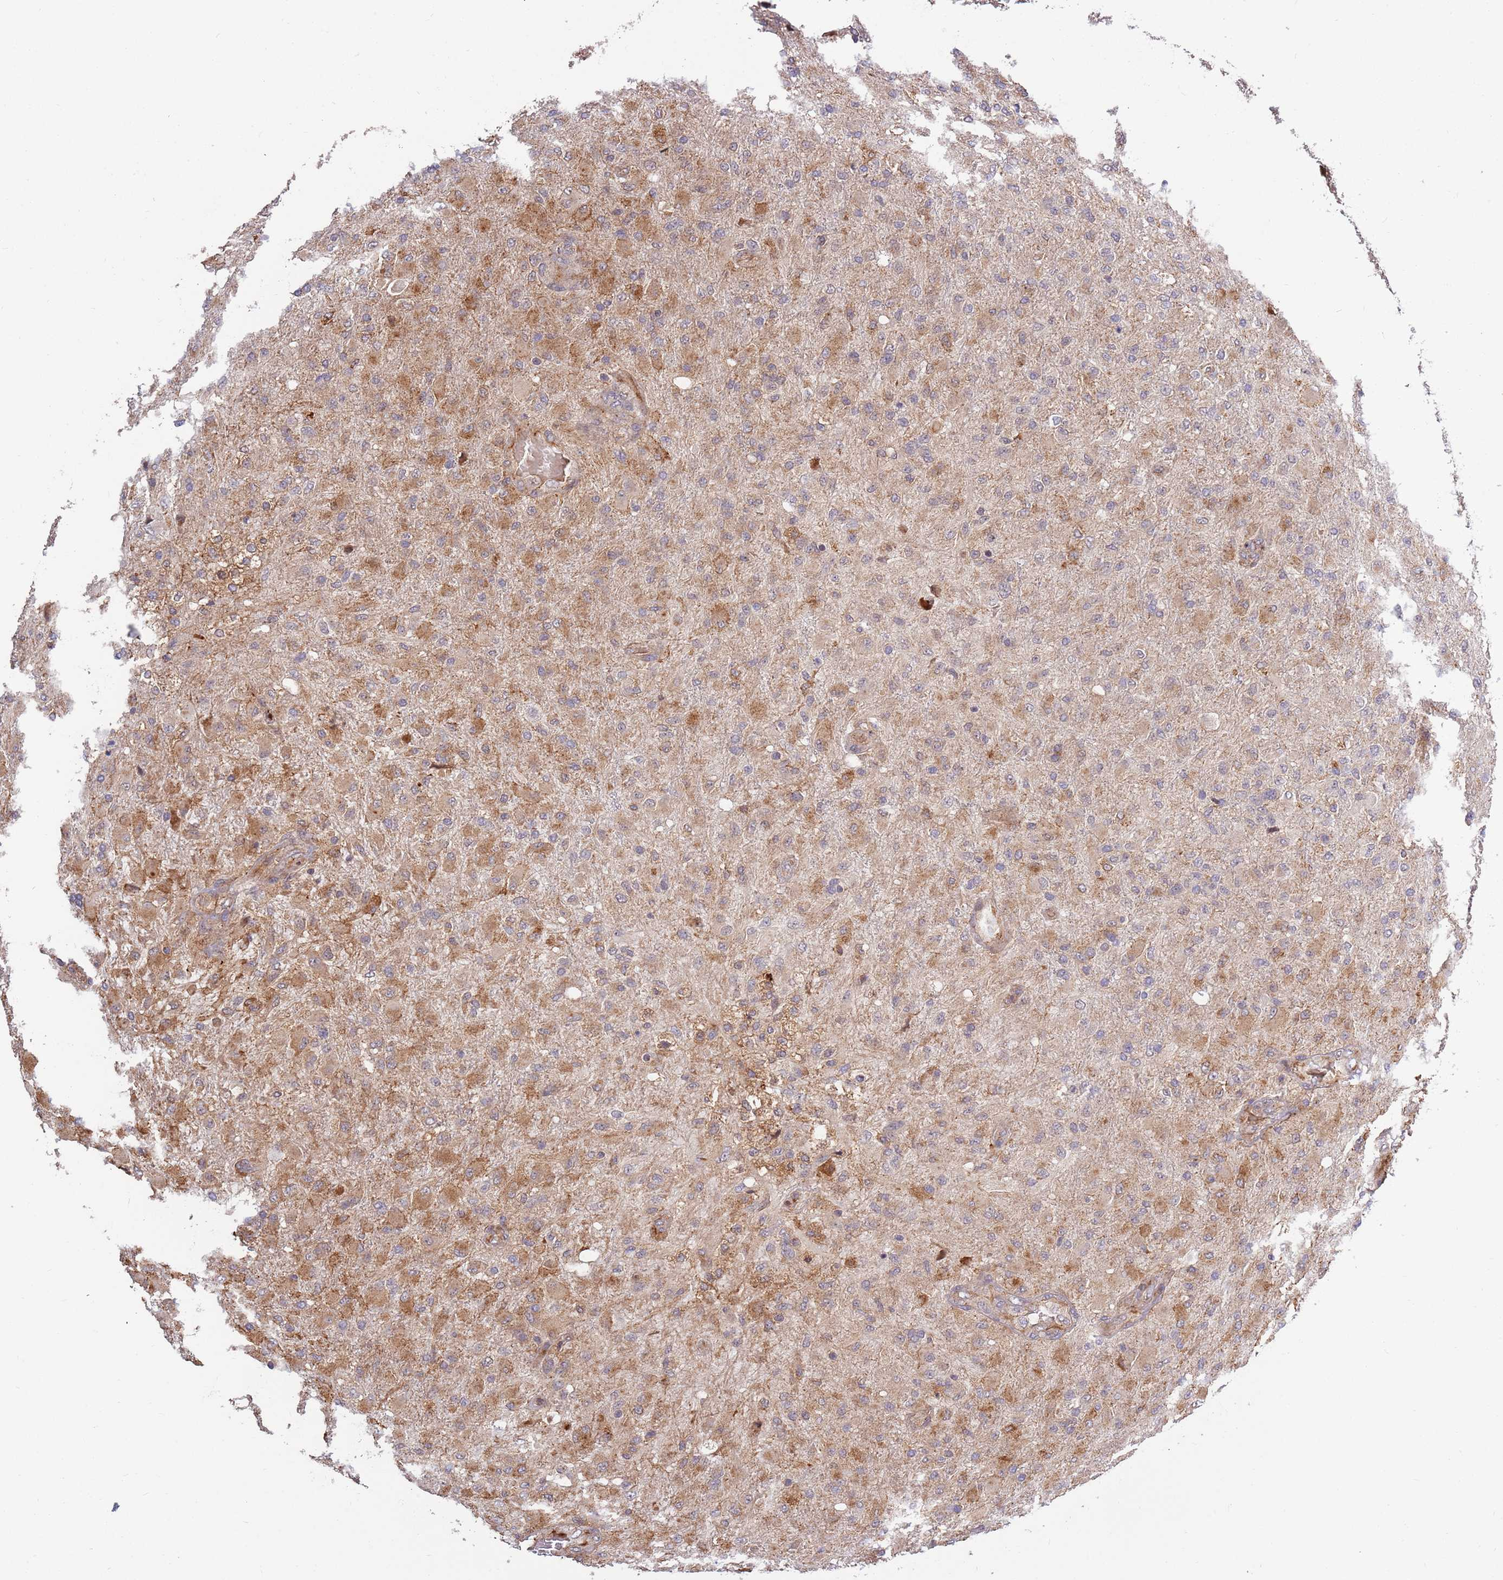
{"staining": {"intensity": "moderate", "quantity": "25%-75%", "location": "cytoplasmic/membranous"}, "tissue": "glioma", "cell_type": "Tumor cells", "image_type": "cancer", "snomed": [{"axis": "morphology", "description": "Glioma, malignant, Low grade"}, {"axis": "topography", "description": "Brain"}], "caption": "Tumor cells display medium levels of moderate cytoplasmic/membranous staining in about 25%-75% of cells in glioma.", "gene": "HAUS3", "patient": {"sex": "male", "age": 65}}